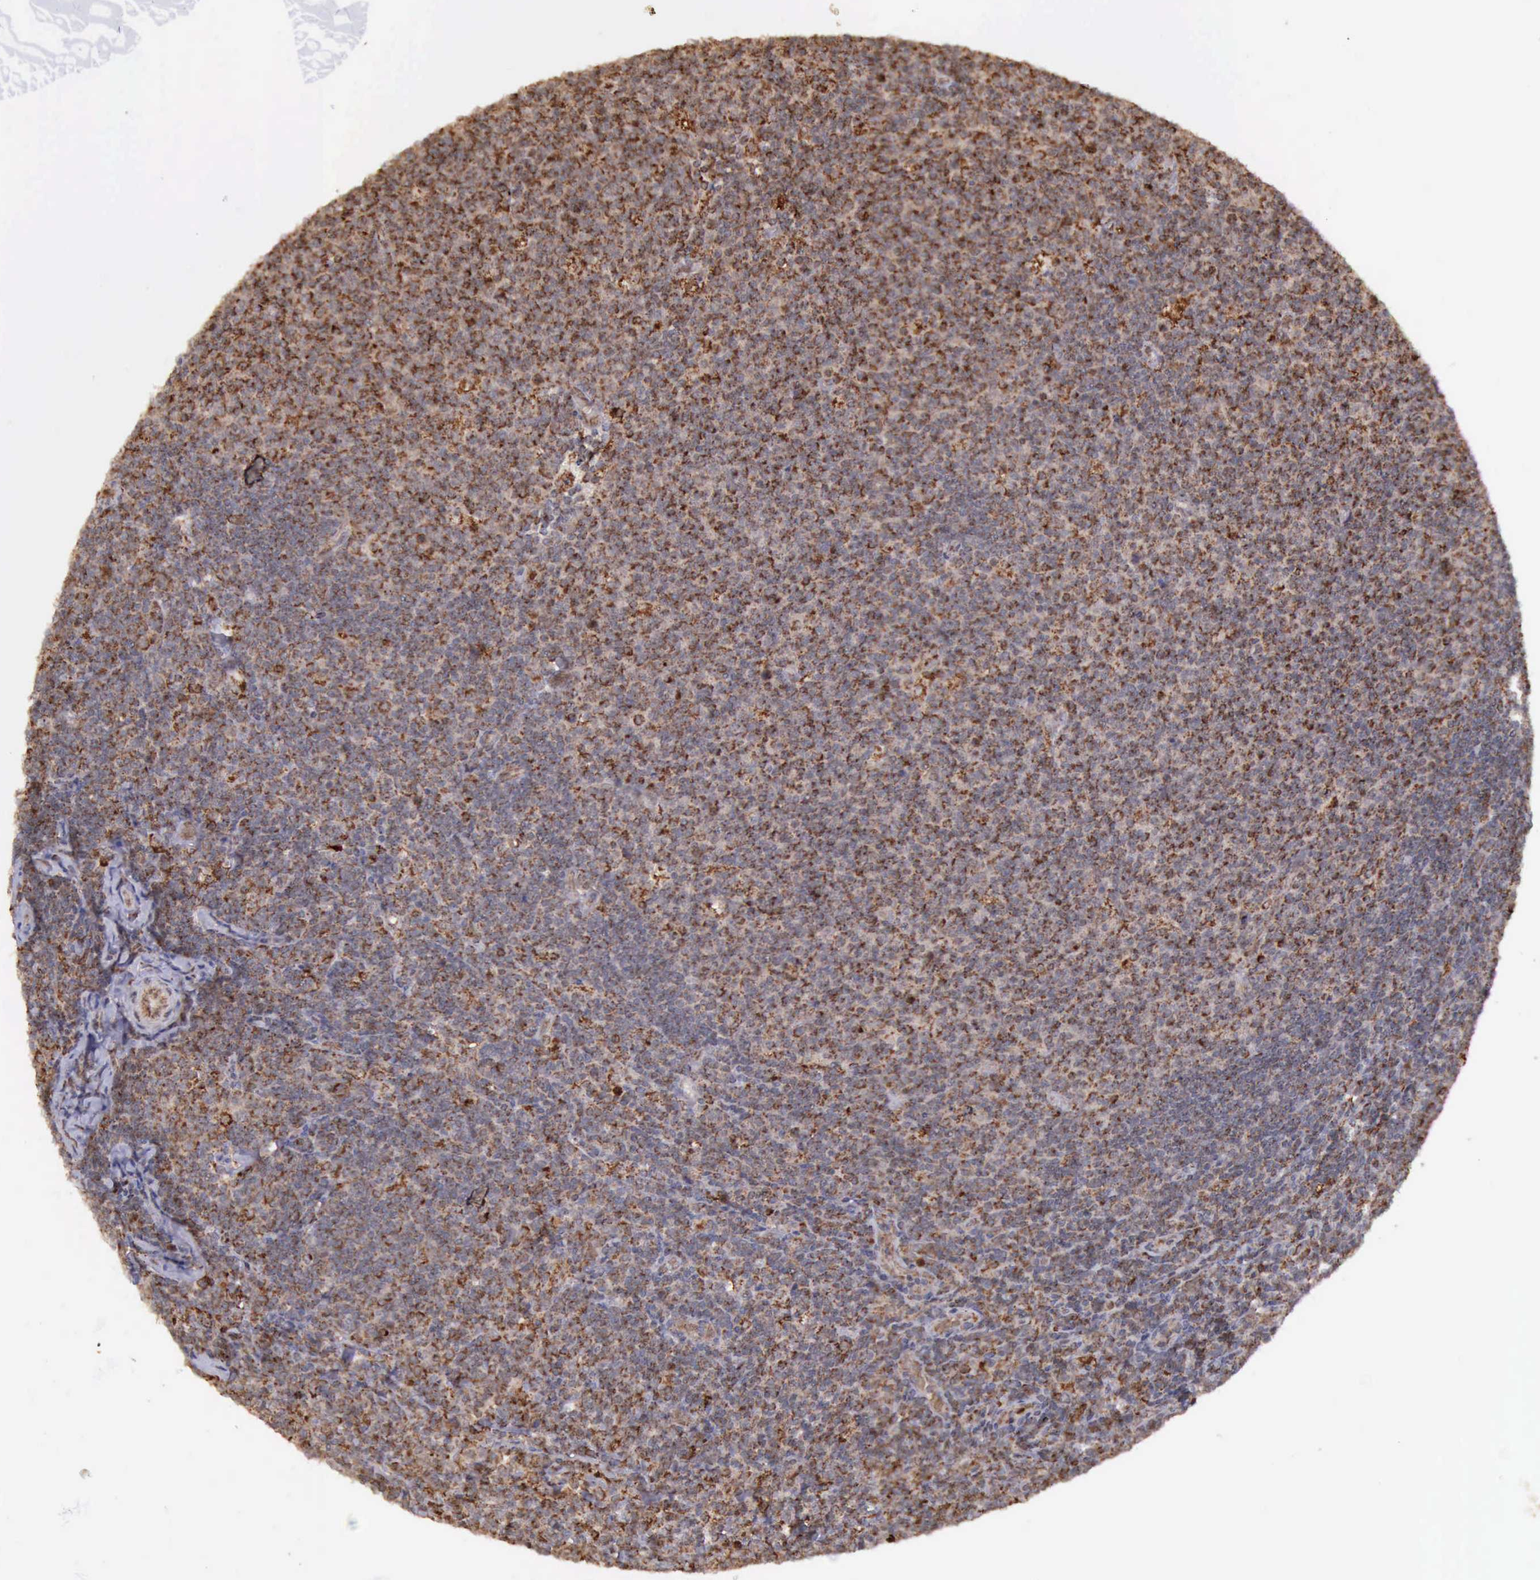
{"staining": {"intensity": "strong", "quantity": ">75%", "location": "cytoplasmic/membranous"}, "tissue": "lymphoma", "cell_type": "Tumor cells", "image_type": "cancer", "snomed": [{"axis": "morphology", "description": "Malignant lymphoma, non-Hodgkin's type, Low grade"}, {"axis": "topography", "description": "Lymph node"}], "caption": "Human lymphoma stained for a protein (brown) exhibits strong cytoplasmic/membranous positive positivity in approximately >75% of tumor cells.", "gene": "ARMCX3", "patient": {"sex": "male", "age": 74}}